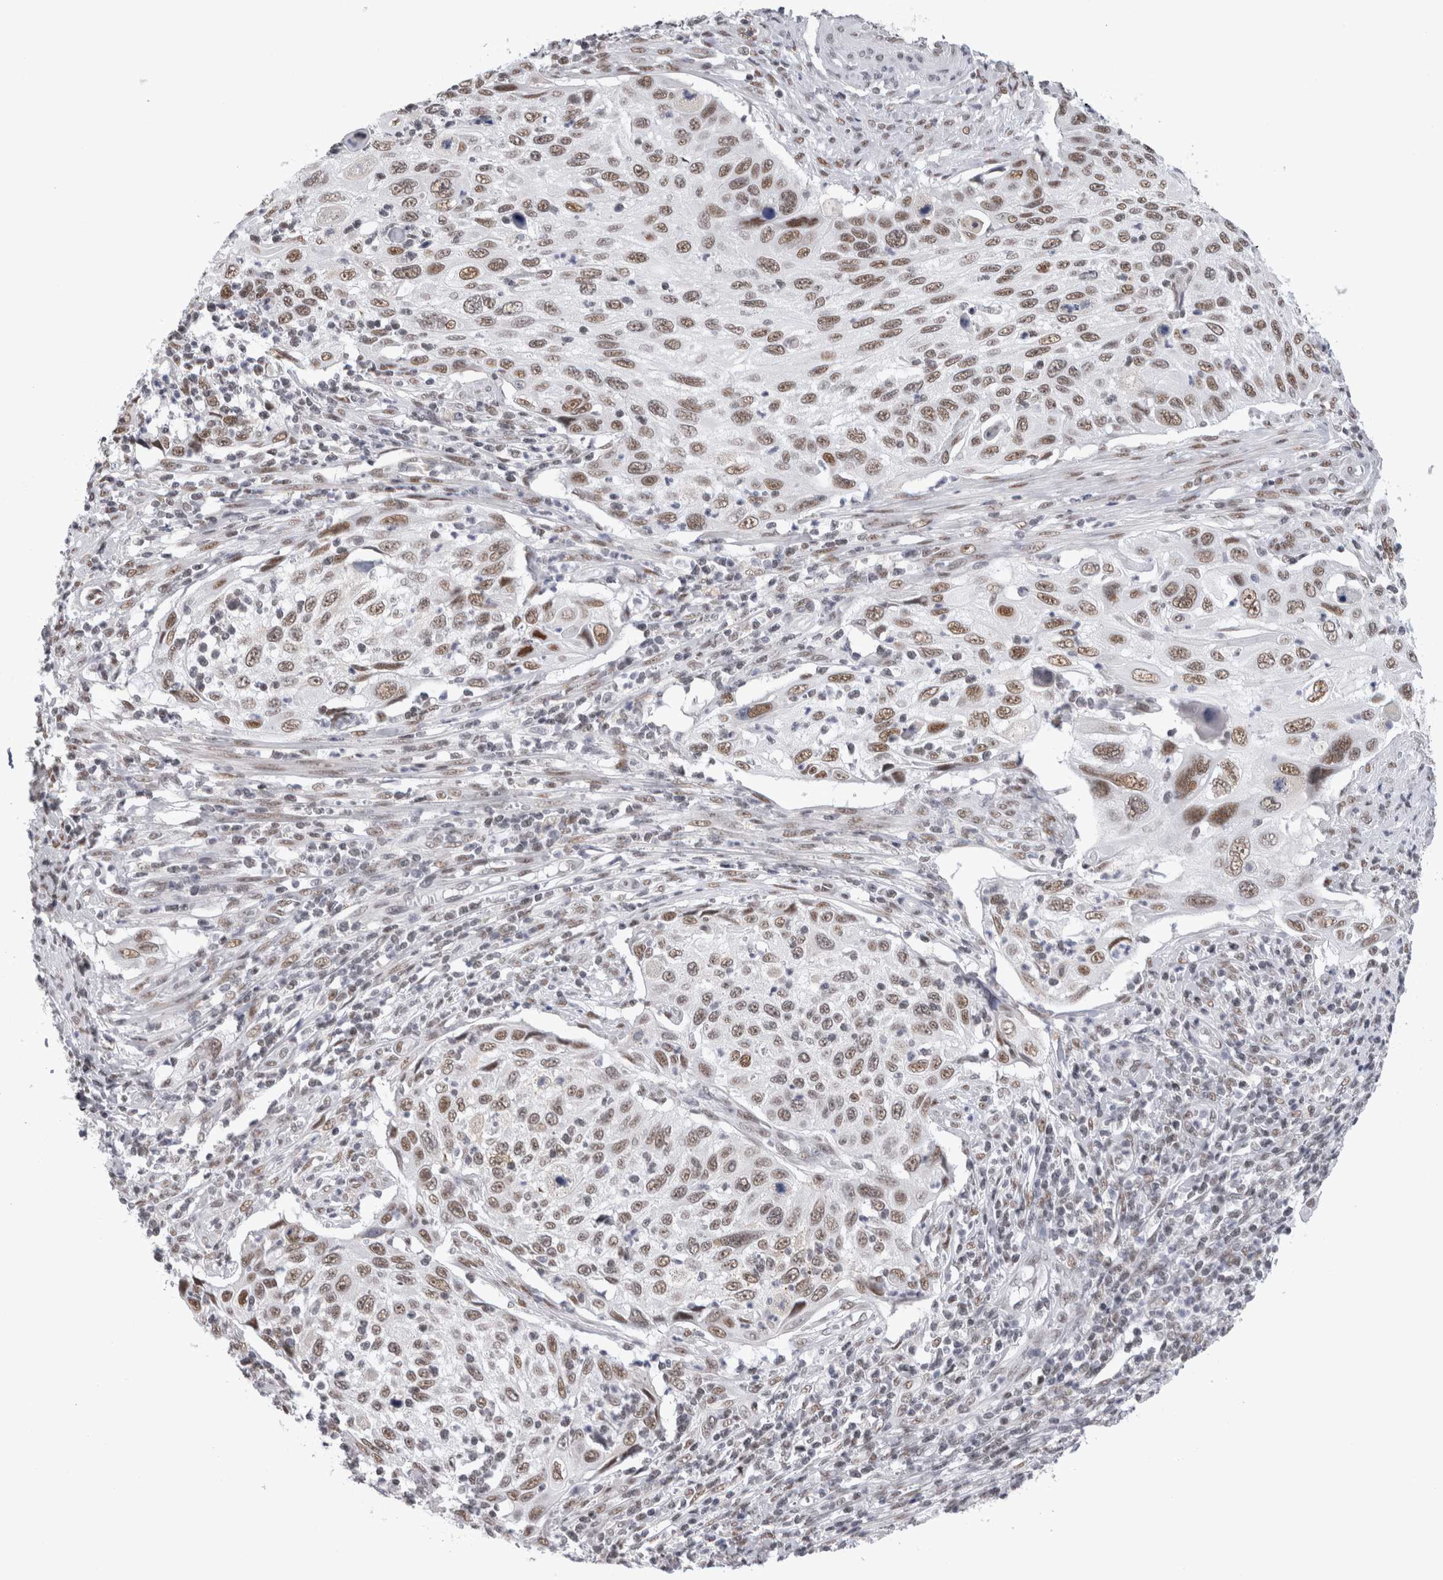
{"staining": {"intensity": "moderate", "quantity": ">75%", "location": "nuclear"}, "tissue": "cervical cancer", "cell_type": "Tumor cells", "image_type": "cancer", "snomed": [{"axis": "morphology", "description": "Squamous cell carcinoma, NOS"}, {"axis": "topography", "description": "Cervix"}], "caption": "The photomicrograph shows a brown stain indicating the presence of a protein in the nuclear of tumor cells in cervical squamous cell carcinoma.", "gene": "API5", "patient": {"sex": "female", "age": 70}}